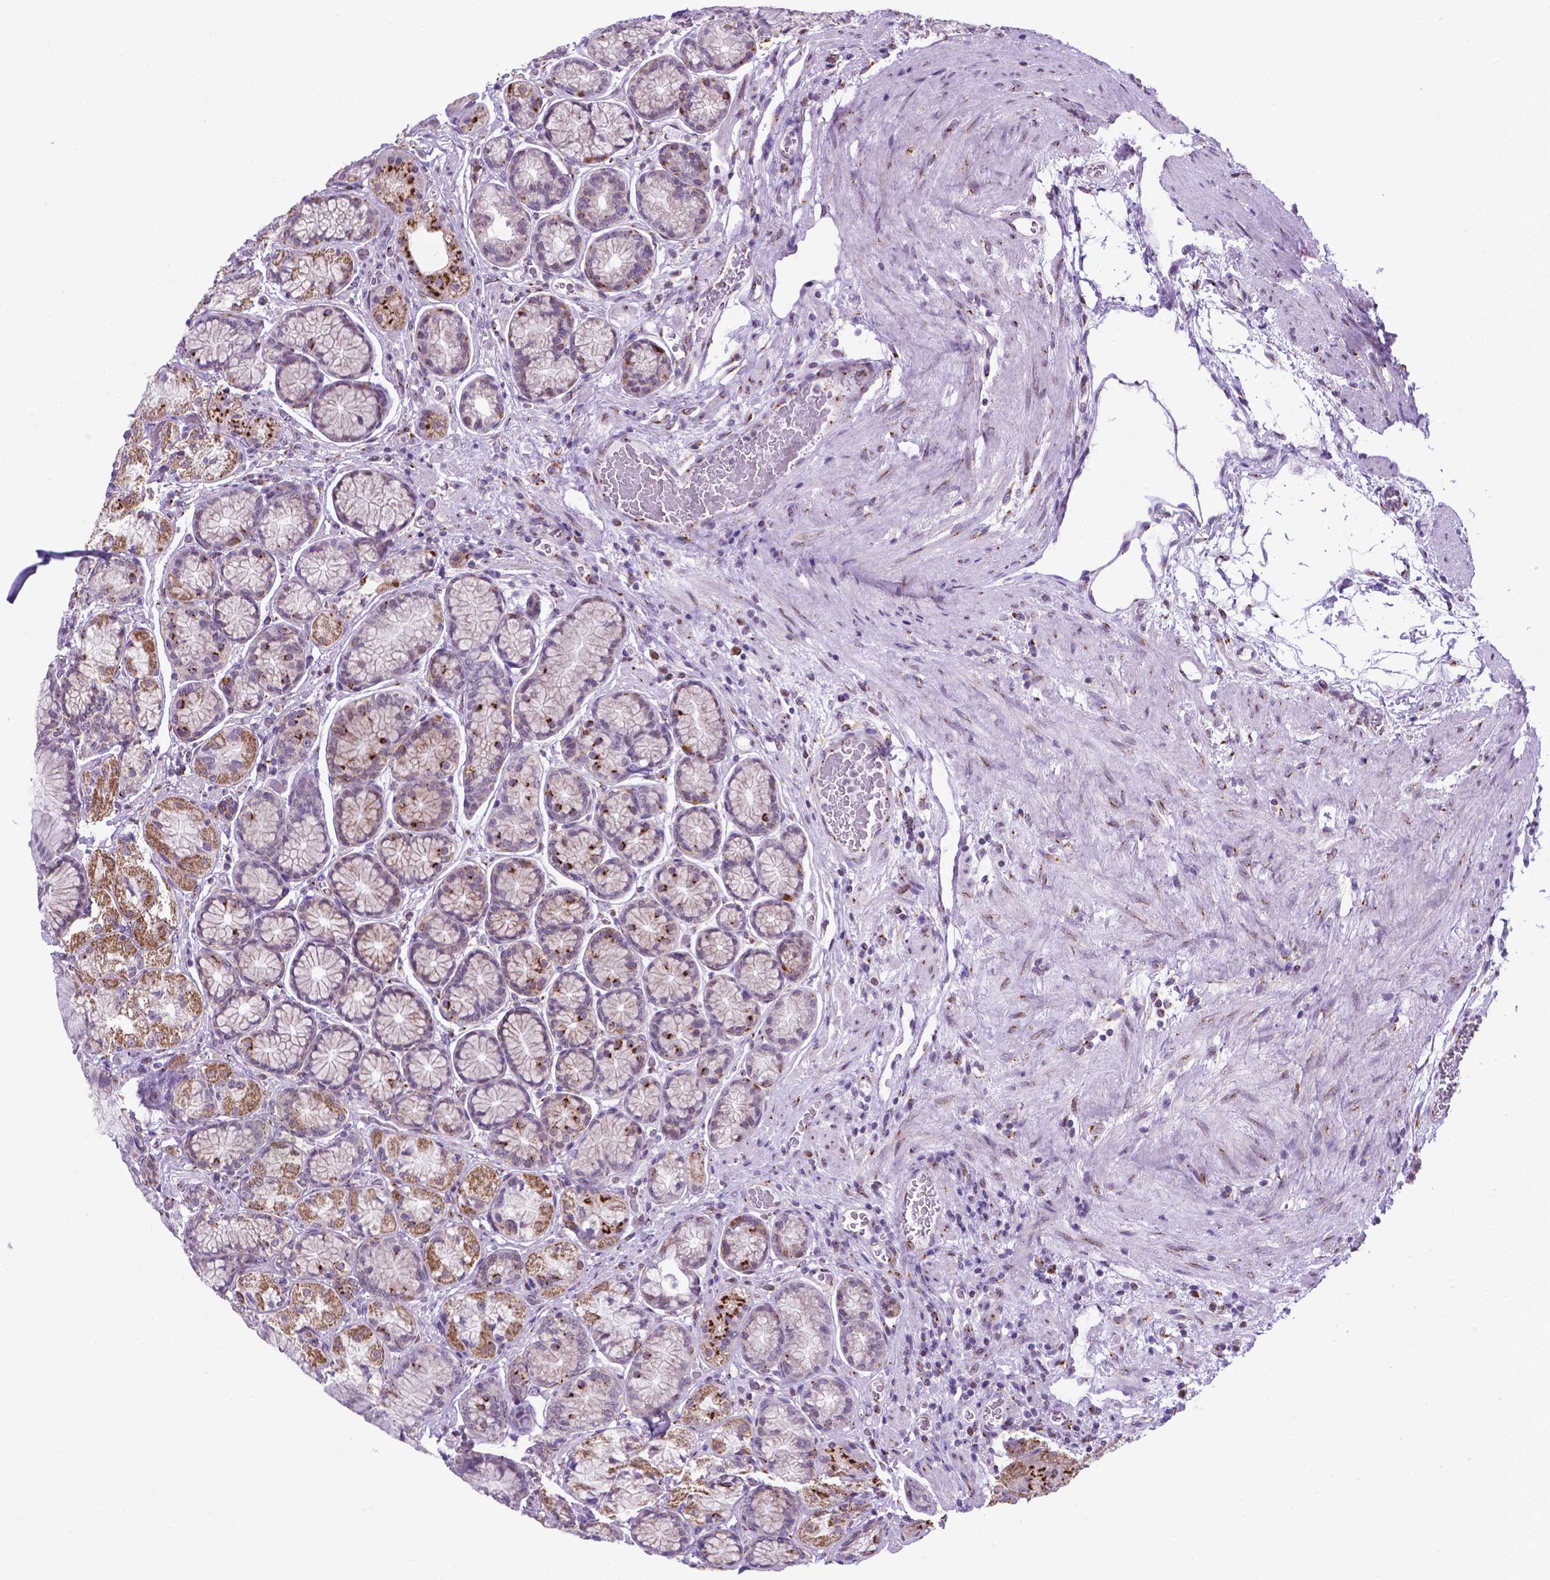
{"staining": {"intensity": "strong", "quantity": "25%-75%", "location": "cytoplasmic/membranous"}, "tissue": "stomach", "cell_type": "Glandular cells", "image_type": "normal", "snomed": [{"axis": "morphology", "description": "Normal tissue, NOS"}, {"axis": "morphology", "description": "Adenocarcinoma, NOS"}, {"axis": "morphology", "description": "Adenocarcinoma, High grade"}, {"axis": "topography", "description": "Stomach, upper"}, {"axis": "topography", "description": "Stomach"}], "caption": "A high amount of strong cytoplasmic/membranous positivity is seen in approximately 25%-75% of glandular cells in benign stomach. The protein is stained brown, and the nuclei are stained in blue (DAB (3,3'-diaminobenzidine) IHC with brightfield microscopy, high magnification).", "gene": "MRPL10", "patient": {"sex": "female", "age": 65}}